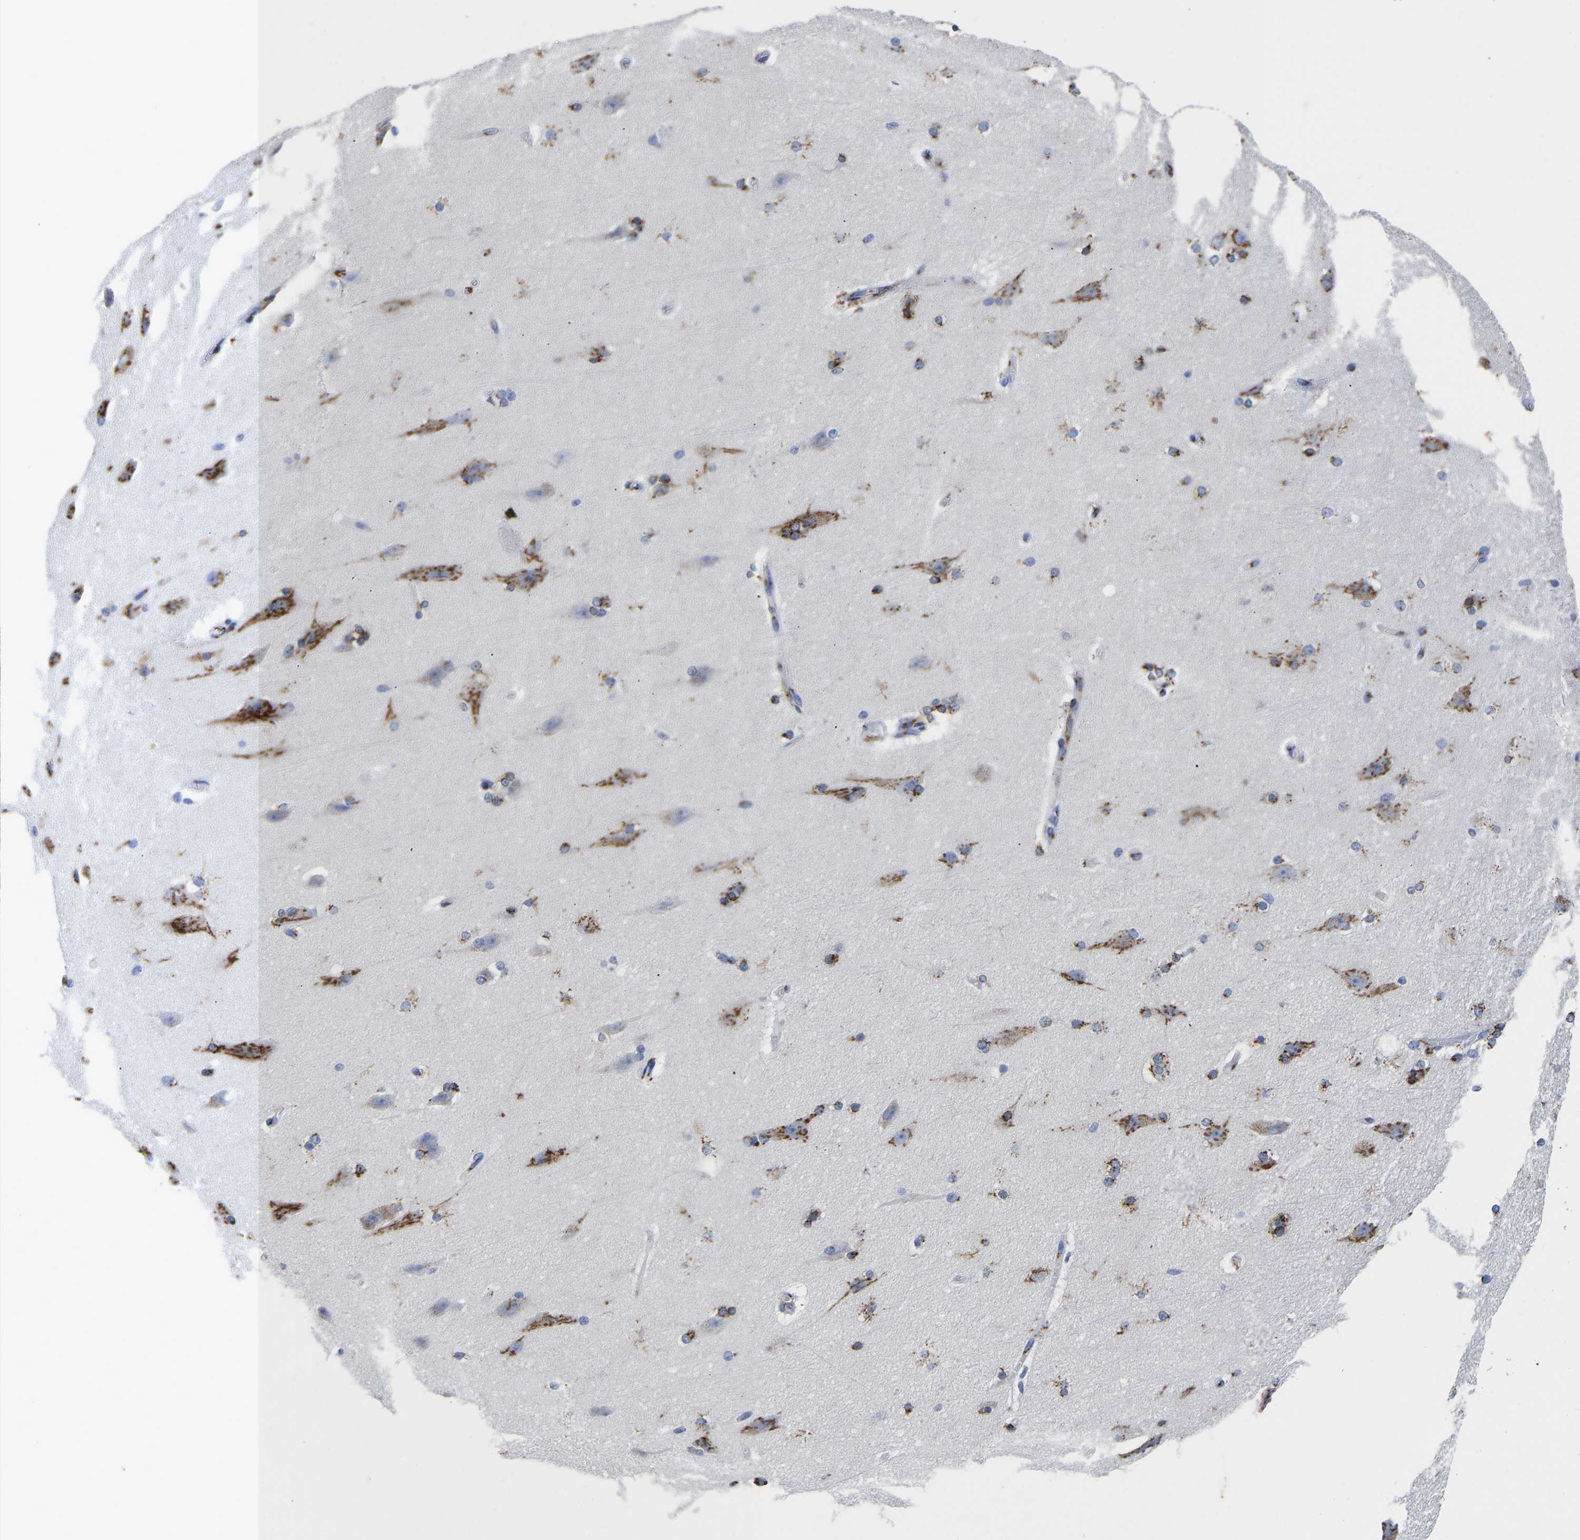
{"staining": {"intensity": "moderate", "quantity": ">75%", "location": "cytoplasmic/membranous"}, "tissue": "cerebral cortex", "cell_type": "Endothelial cells", "image_type": "normal", "snomed": [{"axis": "morphology", "description": "Normal tissue, NOS"}, {"axis": "topography", "description": "Cerebral cortex"}, {"axis": "topography", "description": "Hippocampus"}], "caption": "Benign cerebral cortex shows moderate cytoplasmic/membranous expression in approximately >75% of endothelial cells.", "gene": "TMEM87A", "patient": {"sex": "female", "age": 19}}